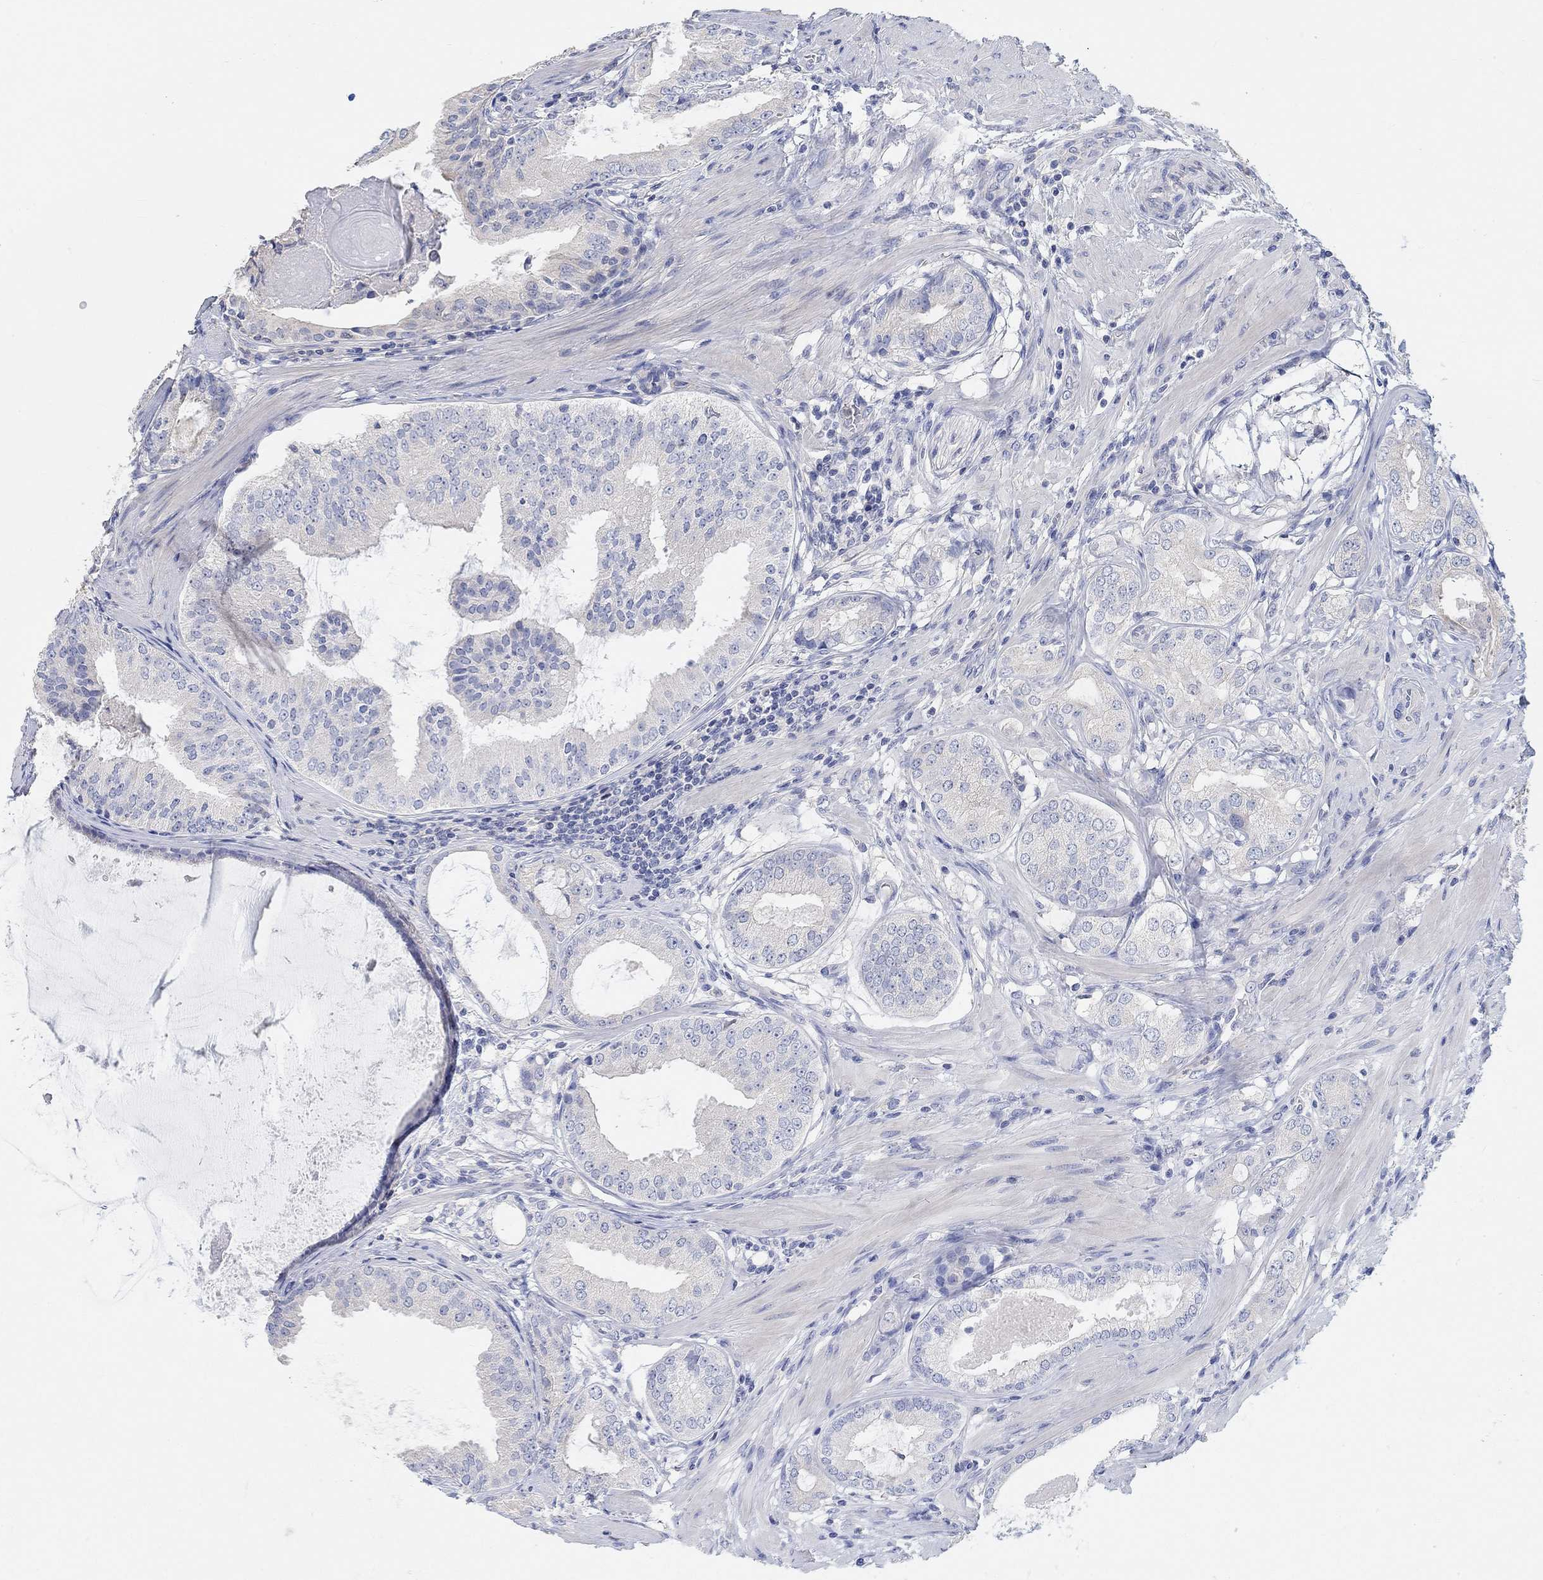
{"staining": {"intensity": "negative", "quantity": "none", "location": "none"}, "tissue": "prostate cancer", "cell_type": "Tumor cells", "image_type": "cancer", "snomed": [{"axis": "morphology", "description": "Adenocarcinoma, High grade"}, {"axis": "topography", "description": "Prostate and seminal vesicle, NOS"}], "caption": "Tumor cells are negative for brown protein staining in prostate cancer (adenocarcinoma (high-grade)).", "gene": "NLRP14", "patient": {"sex": "male", "age": 62}}